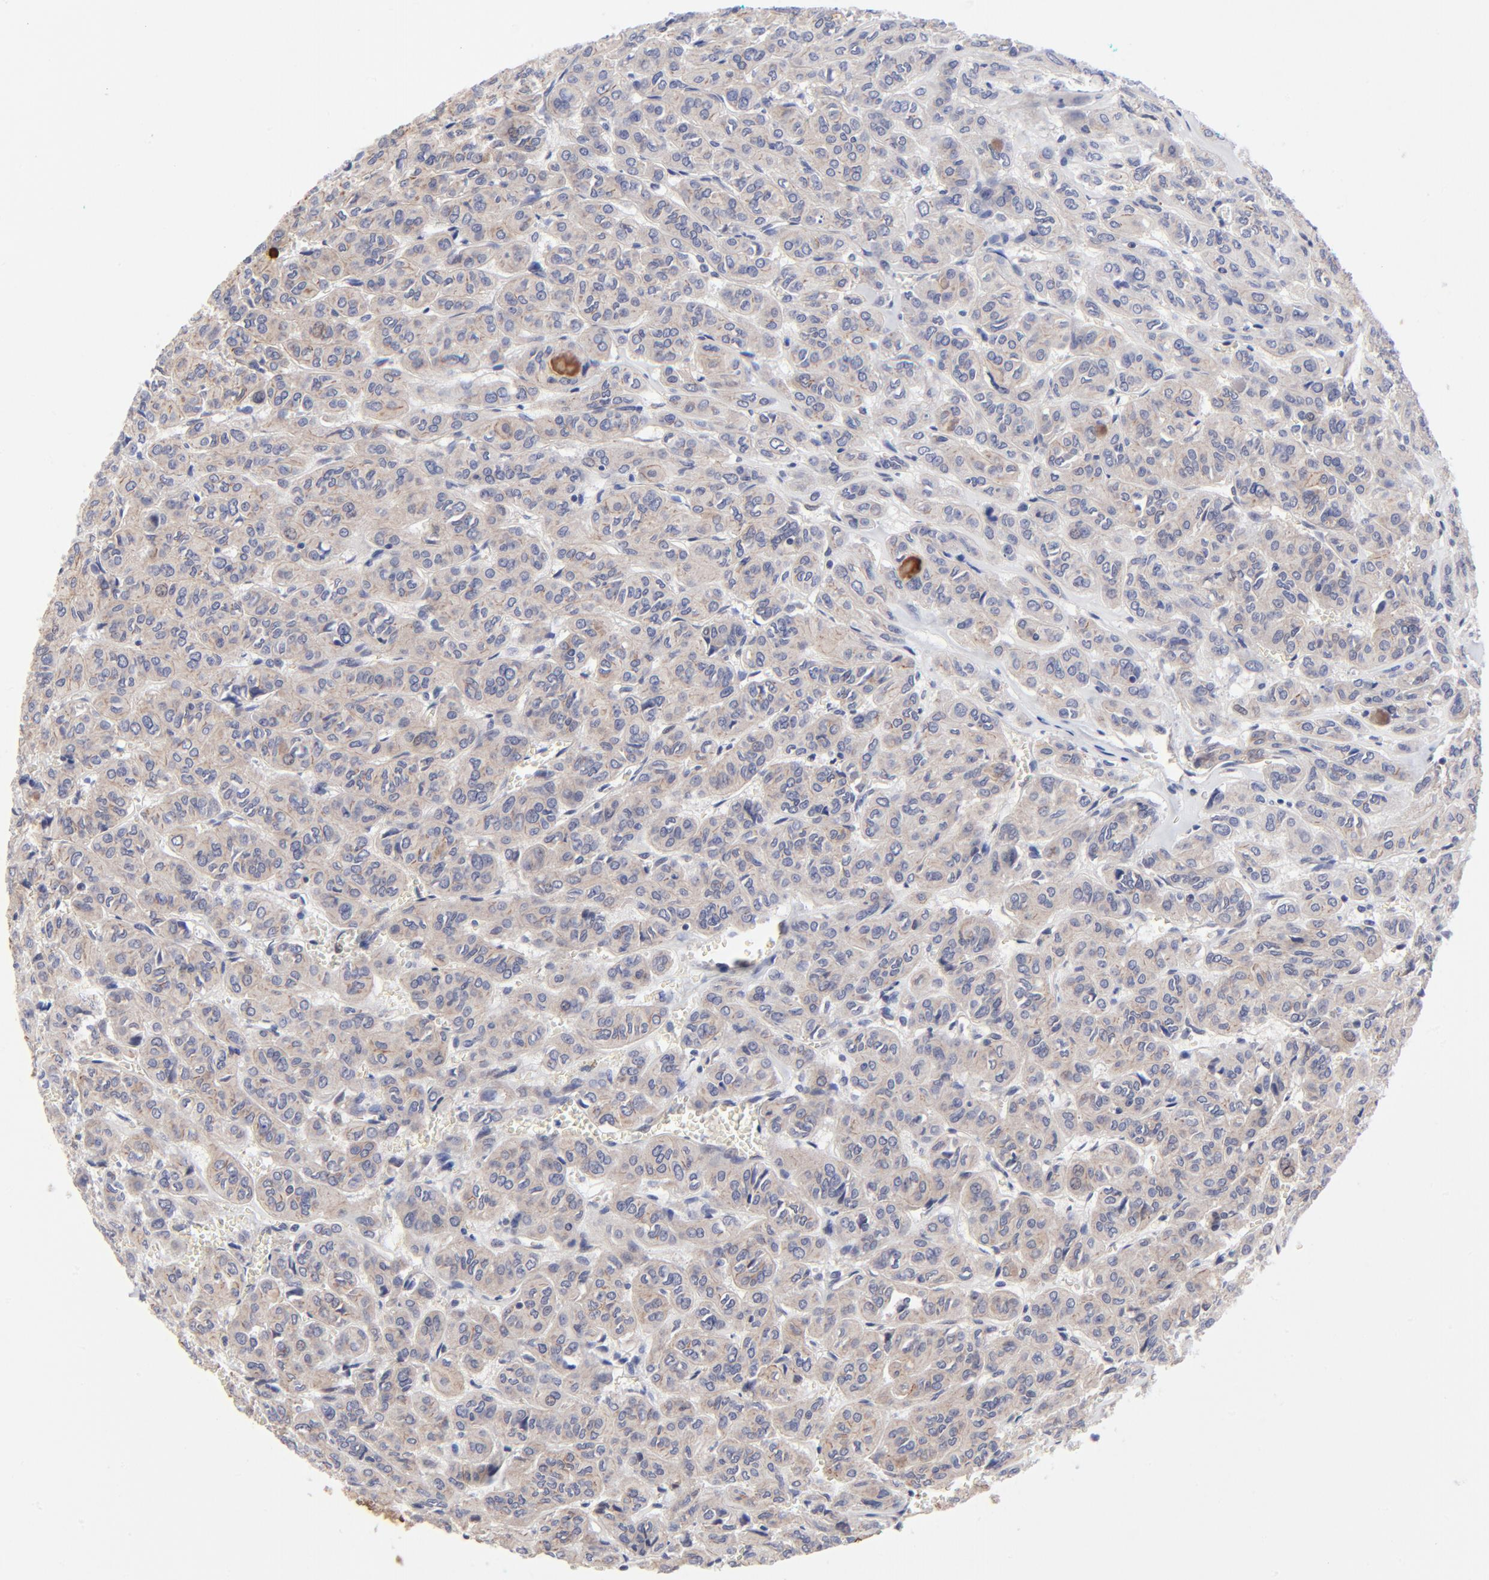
{"staining": {"intensity": "weak", "quantity": ">75%", "location": "cytoplasmic/membranous"}, "tissue": "thyroid cancer", "cell_type": "Tumor cells", "image_type": "cancer", "snomed": [{"axis": "morphology", "description": "Follicular adenoma carcinoma, NOS"}, {"axis": "topography", "description": "Thyroid gland"}], "caption": "An image of human thyroid follicular adenoma carcinoma stained for a protein exhibits weak cytoplasmic/membranous brown staining in tumor cells.", "gene": "FBXO8", "patient": {"sex": "female", "age": 71}}